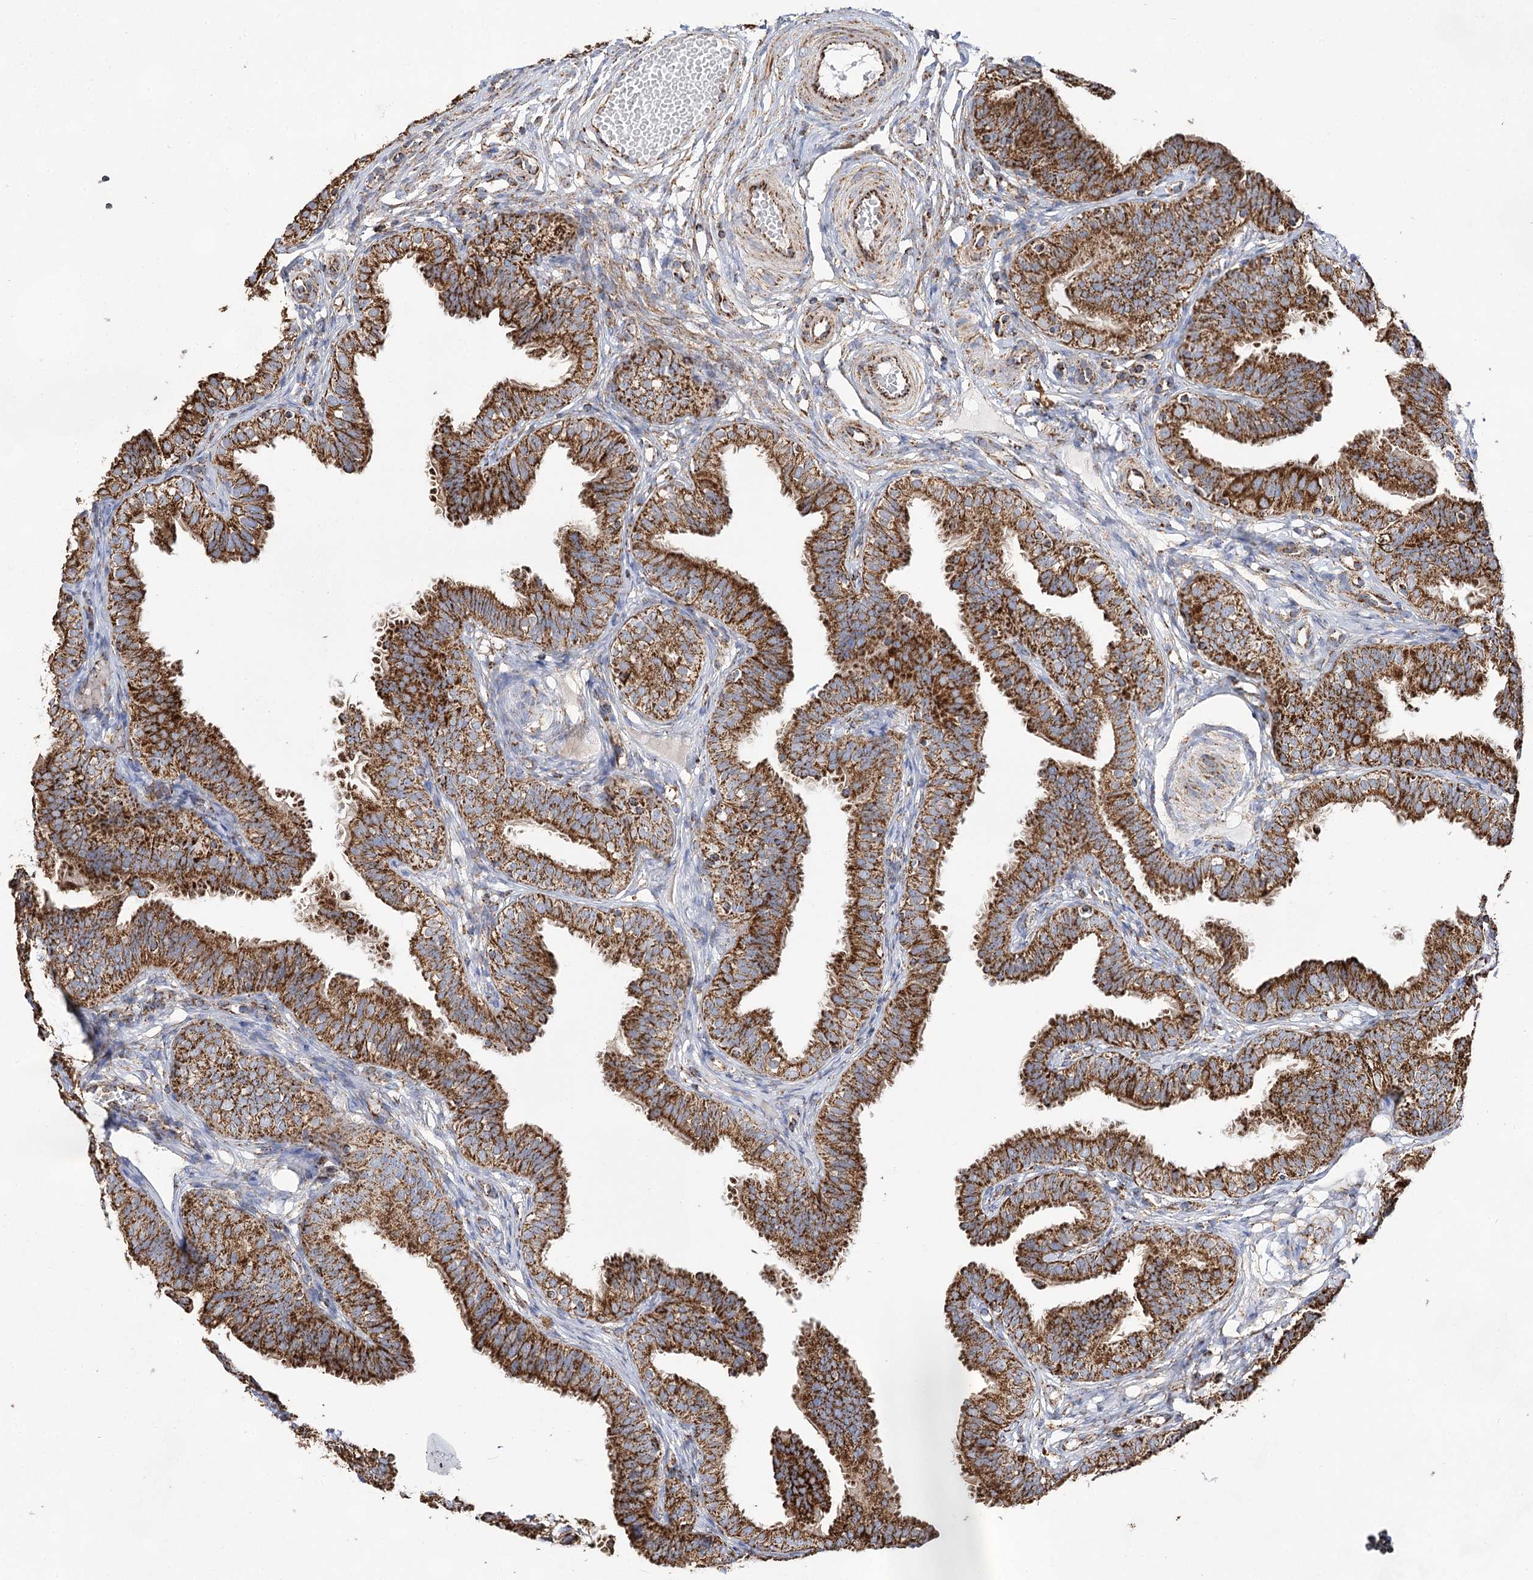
{"staining": {"intensity": "strong", "quantity": ">75%", "location": "cytoplasmic/membranous"}, "tissue": "fallopian tube", "cell_type": "Glandular cells", "image_type": "normal", "snomed": [{"axis": "morphology", "description": "Normal tissue, NOS"}, {"axis": "topography", "description": "Fallopian tube"}], "caption": "Human fallopian tube stained for a protein (brown) shows strong cytoplasmic/membranous positive positivity in approximately >75% of glandular cells.", "gene": "NADK2", "patient": {"sex": "female", "age": 35}}